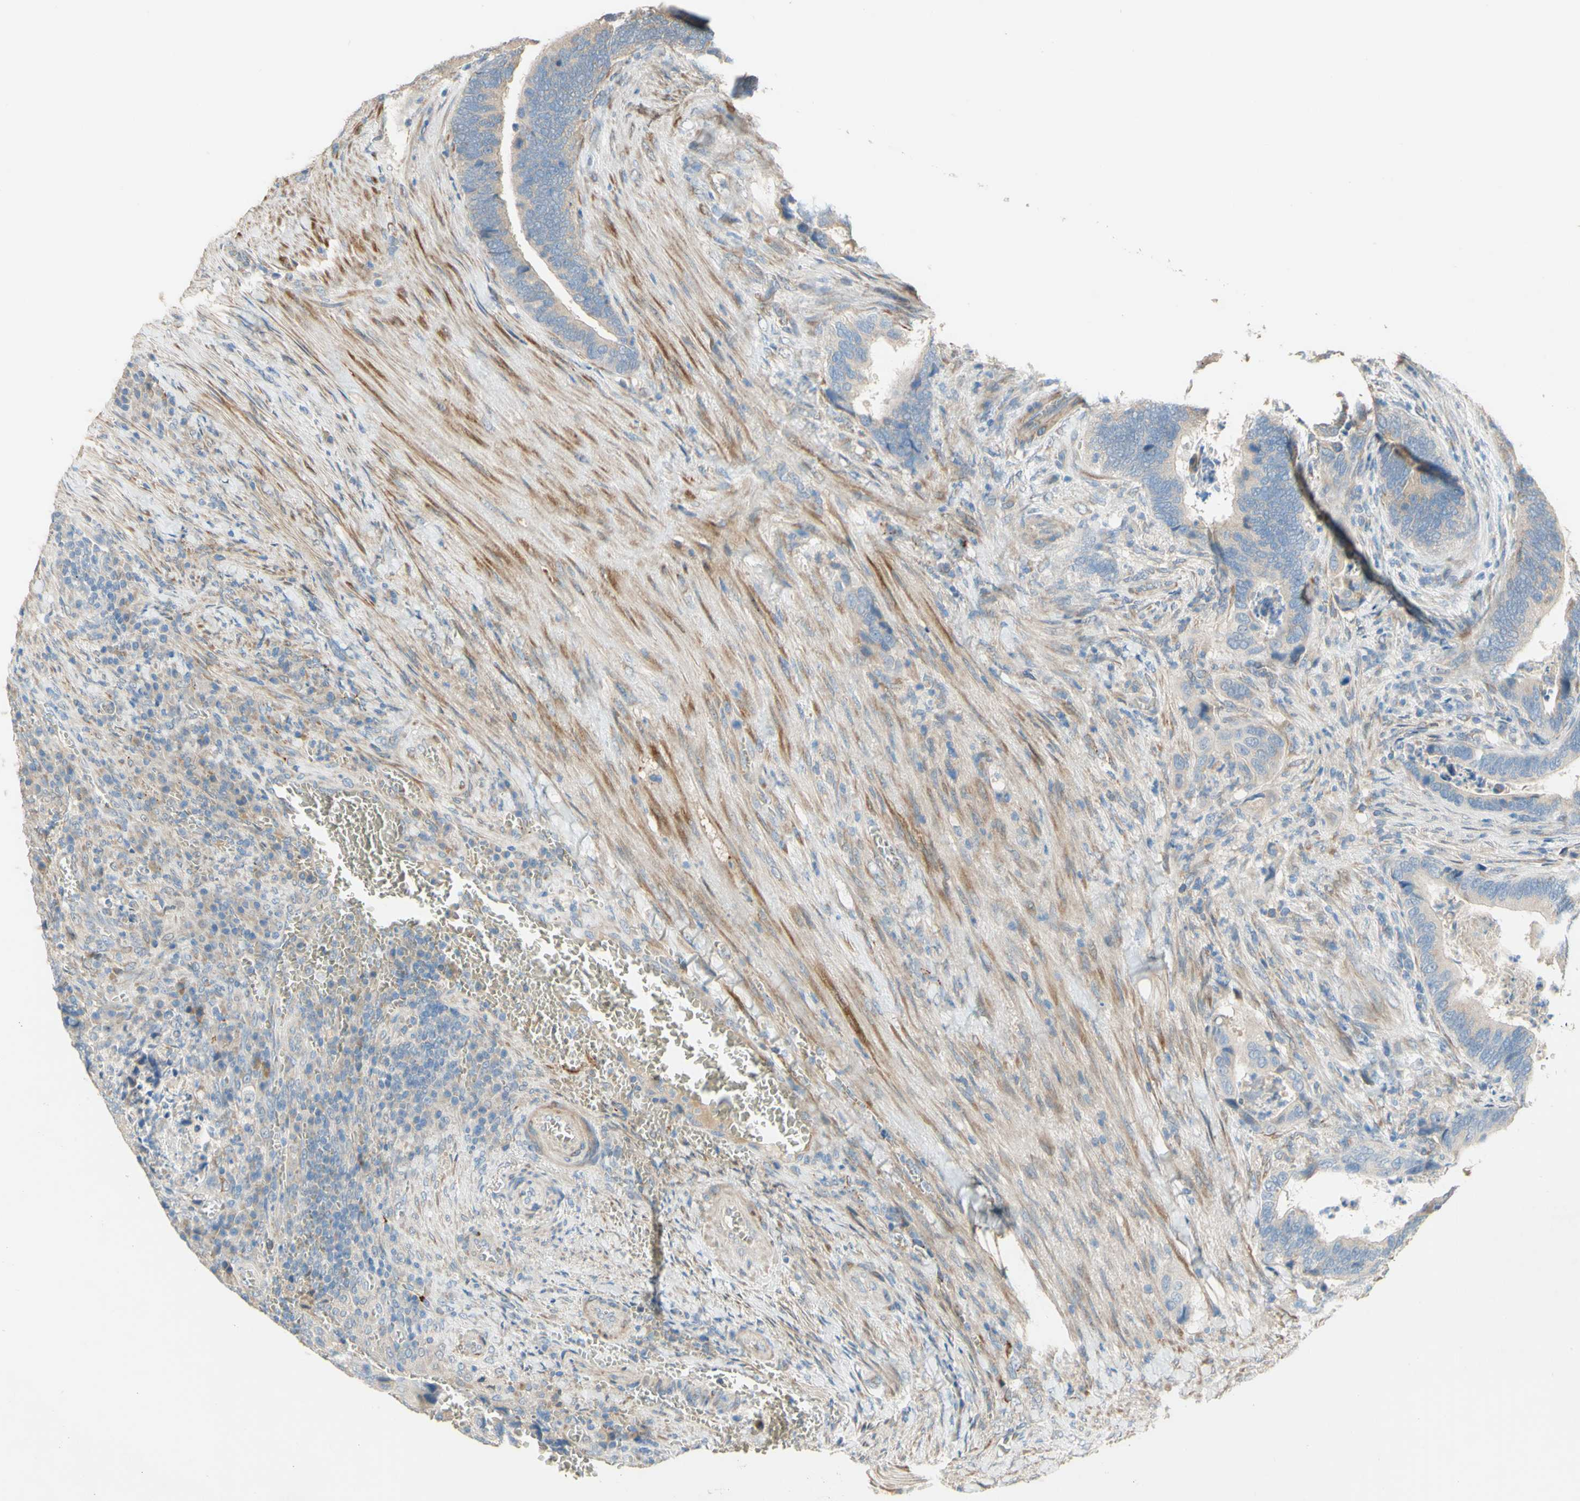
{"staining": {"intensity": "negative", "quantity": "none", "location": "none"}, "tissue": "colorectal cancer", "cell_type": "Tumor cells", "image_type": "cancer", "snomed": [{"axis": "morphology", "description": "Adenocarcinoma, NOS"}, {"axis": "topography", "description": "Colon"}], "caption": "Immunohistochemical staining of human colorectal cancer (adenocarcinoma) displays no significant staining in tumor cells.", "gene": "DKK3", "patient": {"sex": "male", "age": 72}}